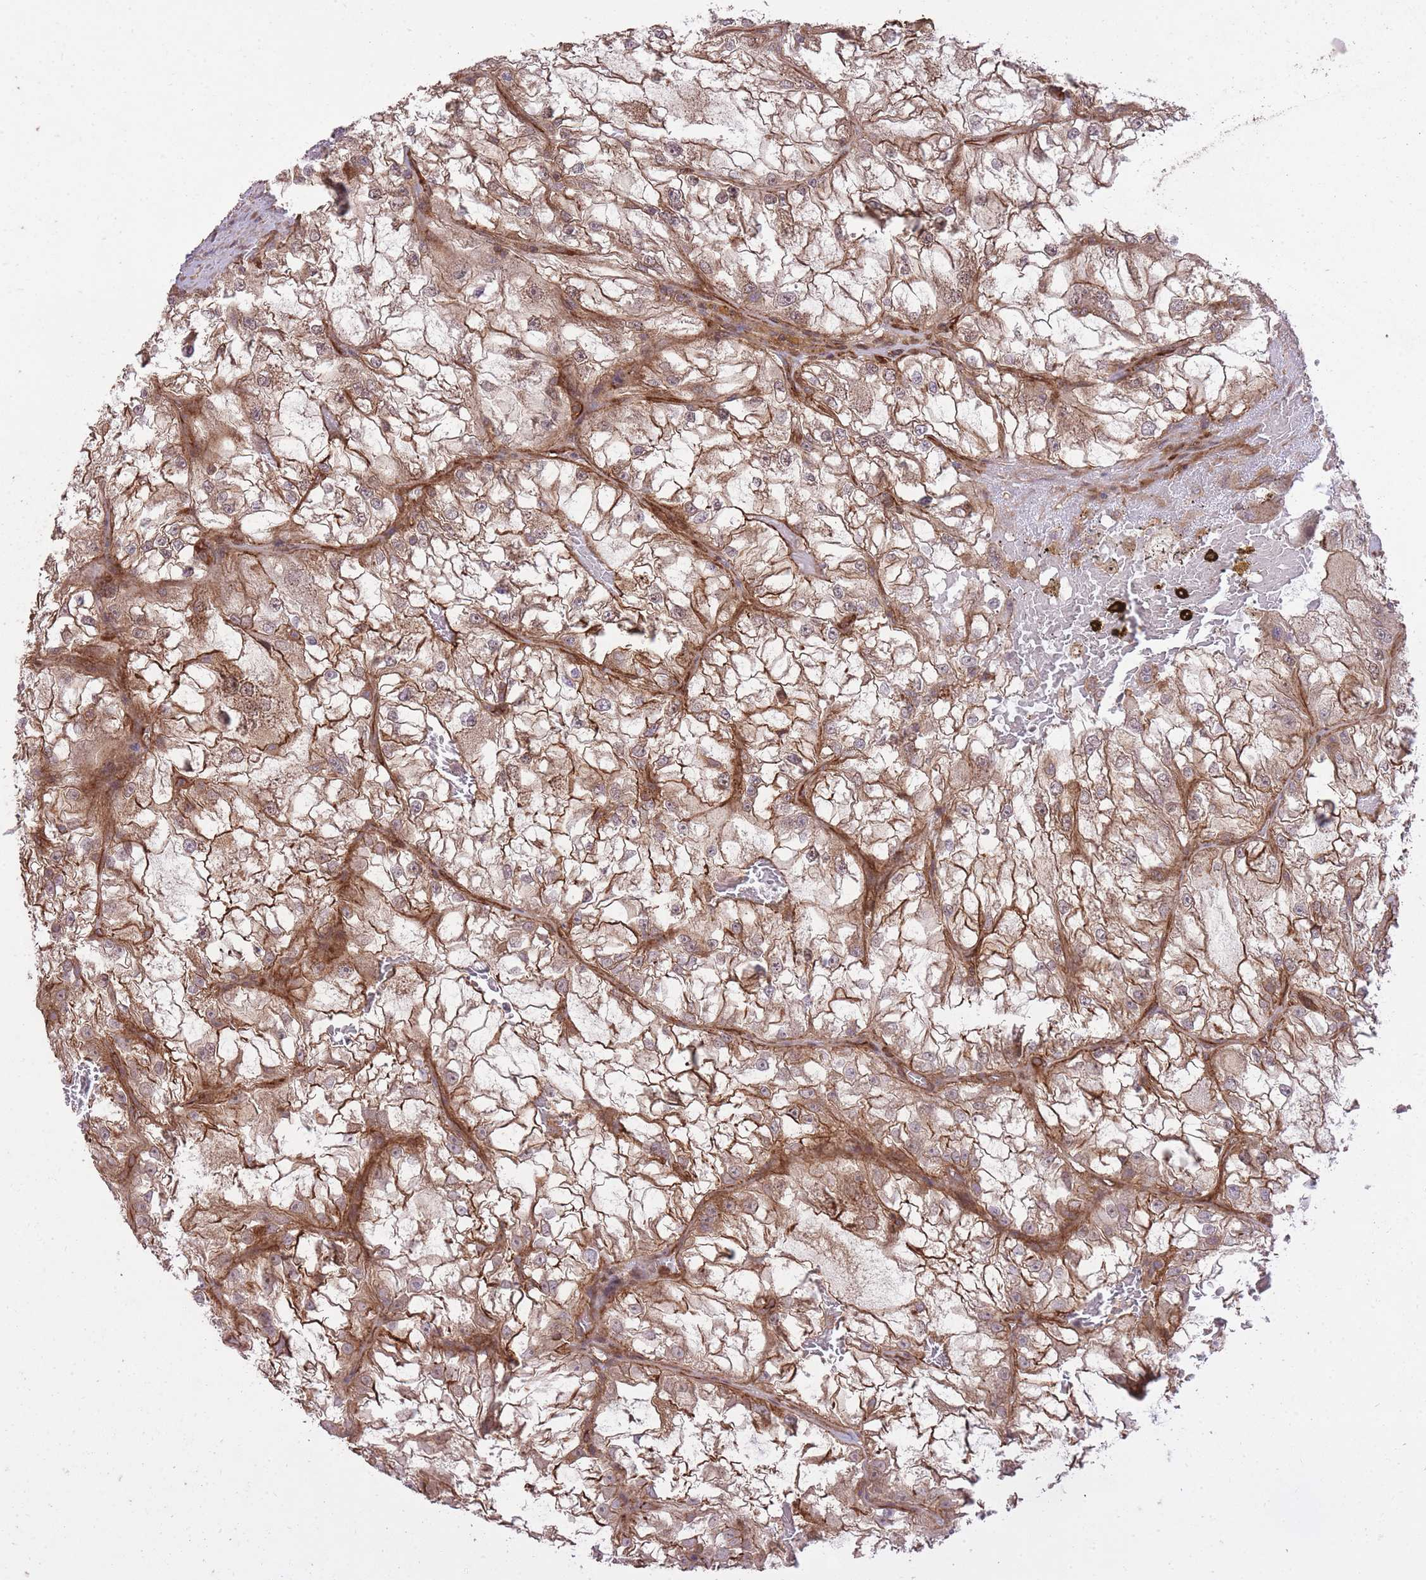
{"staining": {"intensity": "moderate", "quantity": ">75%", "location": "cytoplasmic/membranous"}, "tissue": "renal cancer", "cell_type": "Tumor cells", "image_type": "cancer", "snomed": [{"axis": "morphology", "description": "Adenocarcinoma, NOS"}, {"axis": "topography", "description": "Kidney"}], "caption": "Protein expression analysis of renal cancer (adenocarcinoma) reveals moderate cytoplasmic/membranous staining in approximately >75% of tumor cells.", "gene": "PLD1", "patient": {"sex": "female", "age": 72}}